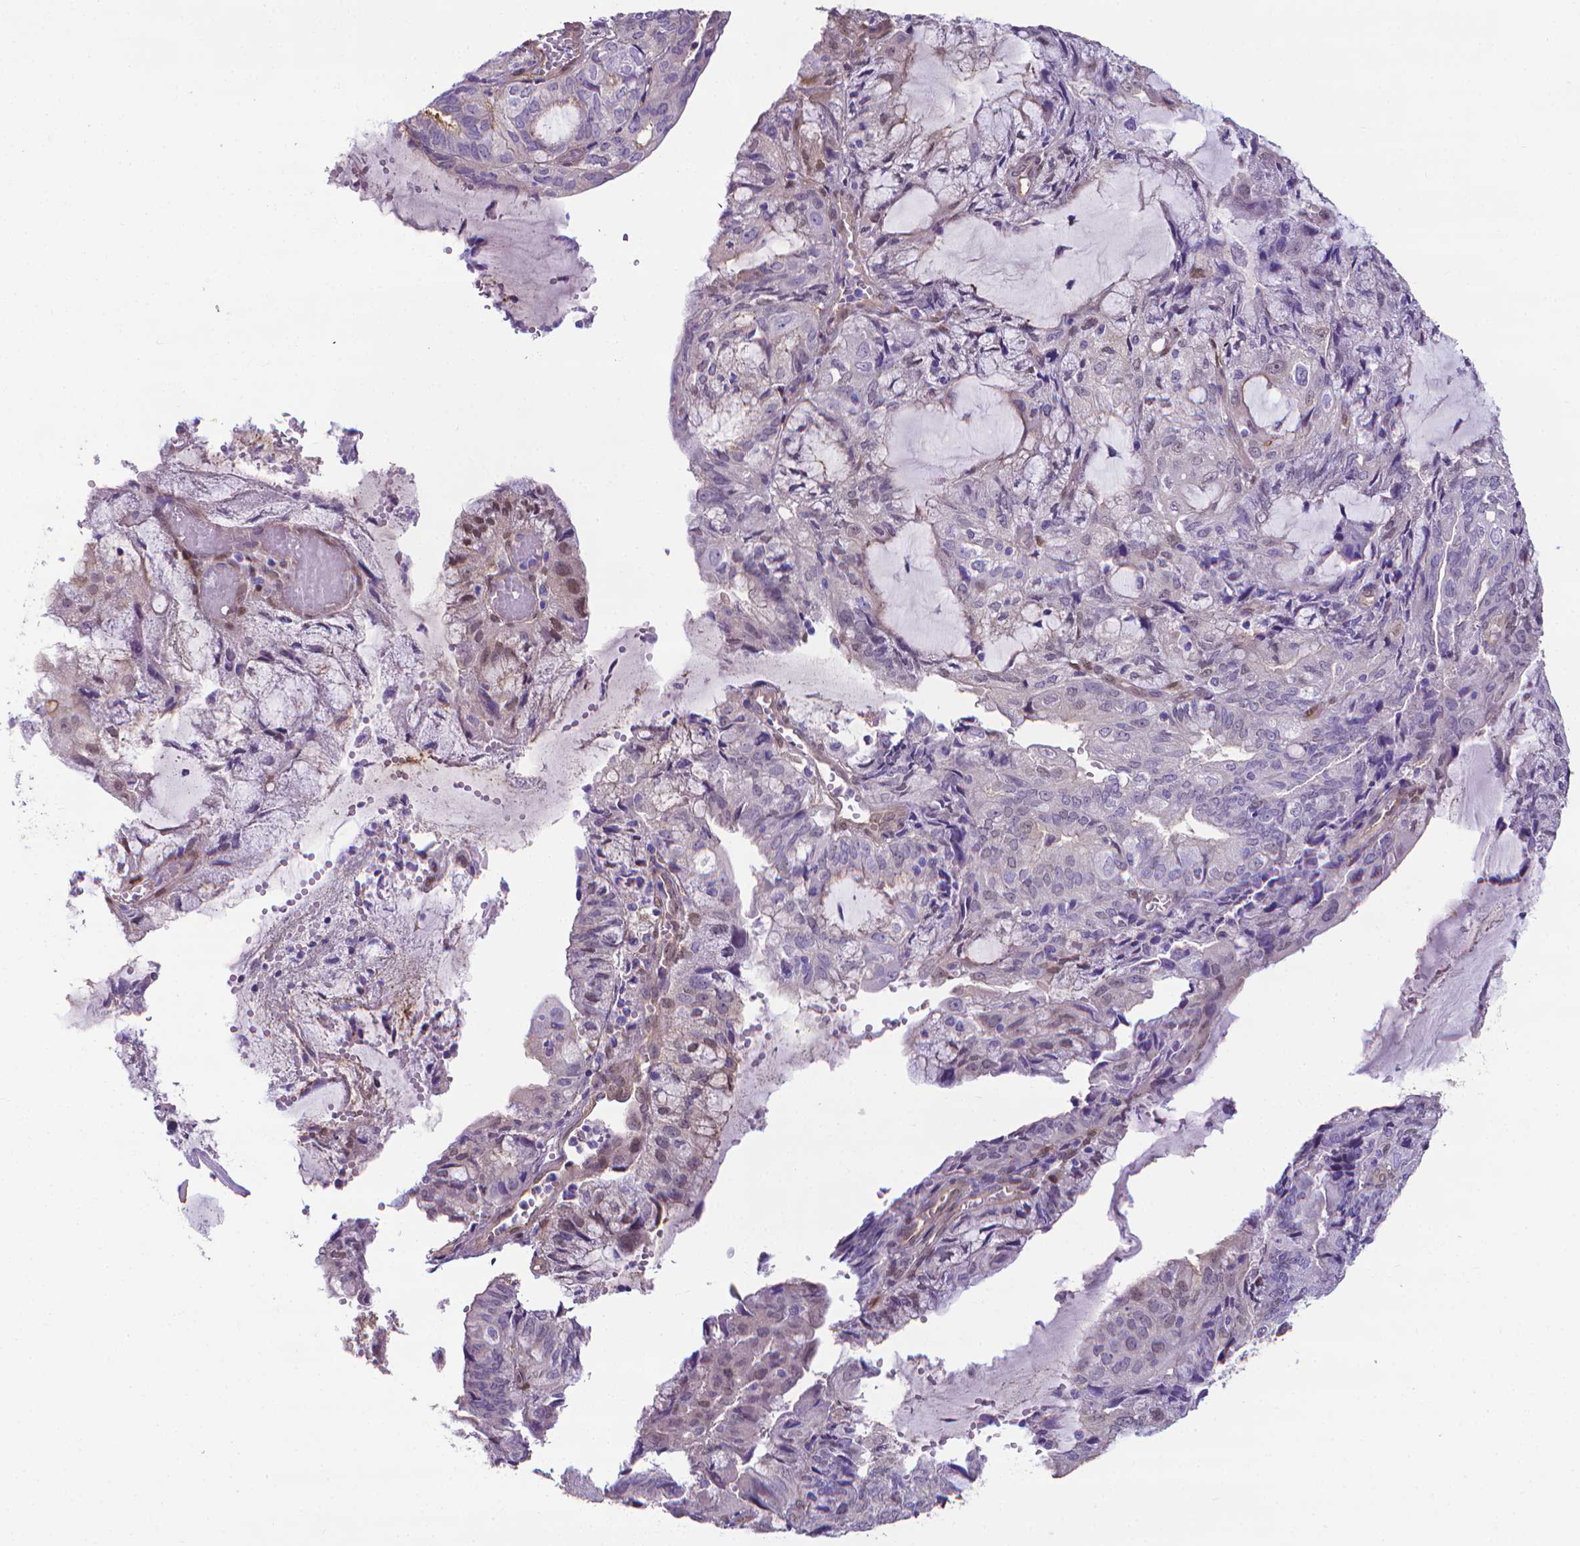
{"staining": {"intensity": "moderate", "quantity": "<25%", "location": "nuclear"}, "tissue": "endometrial cancer", "cell_type": "Tumor cells", "image_type": "cancer", "snomed": [{"axis": "morphology", "description": "Adenocarcinoma, NOS"}, {"axis": "topography", "description": "Endometrium"}], "caption": "DAB (3,3'-diaminobenzidine) immunohistochemical staining of human adenocarcinoma (endometrial) displays moderate nuclear protein expression in approximately <25% of tumor cells.", "gene": "CLIC4", "patient": {"sex": "female", "age": 81}}